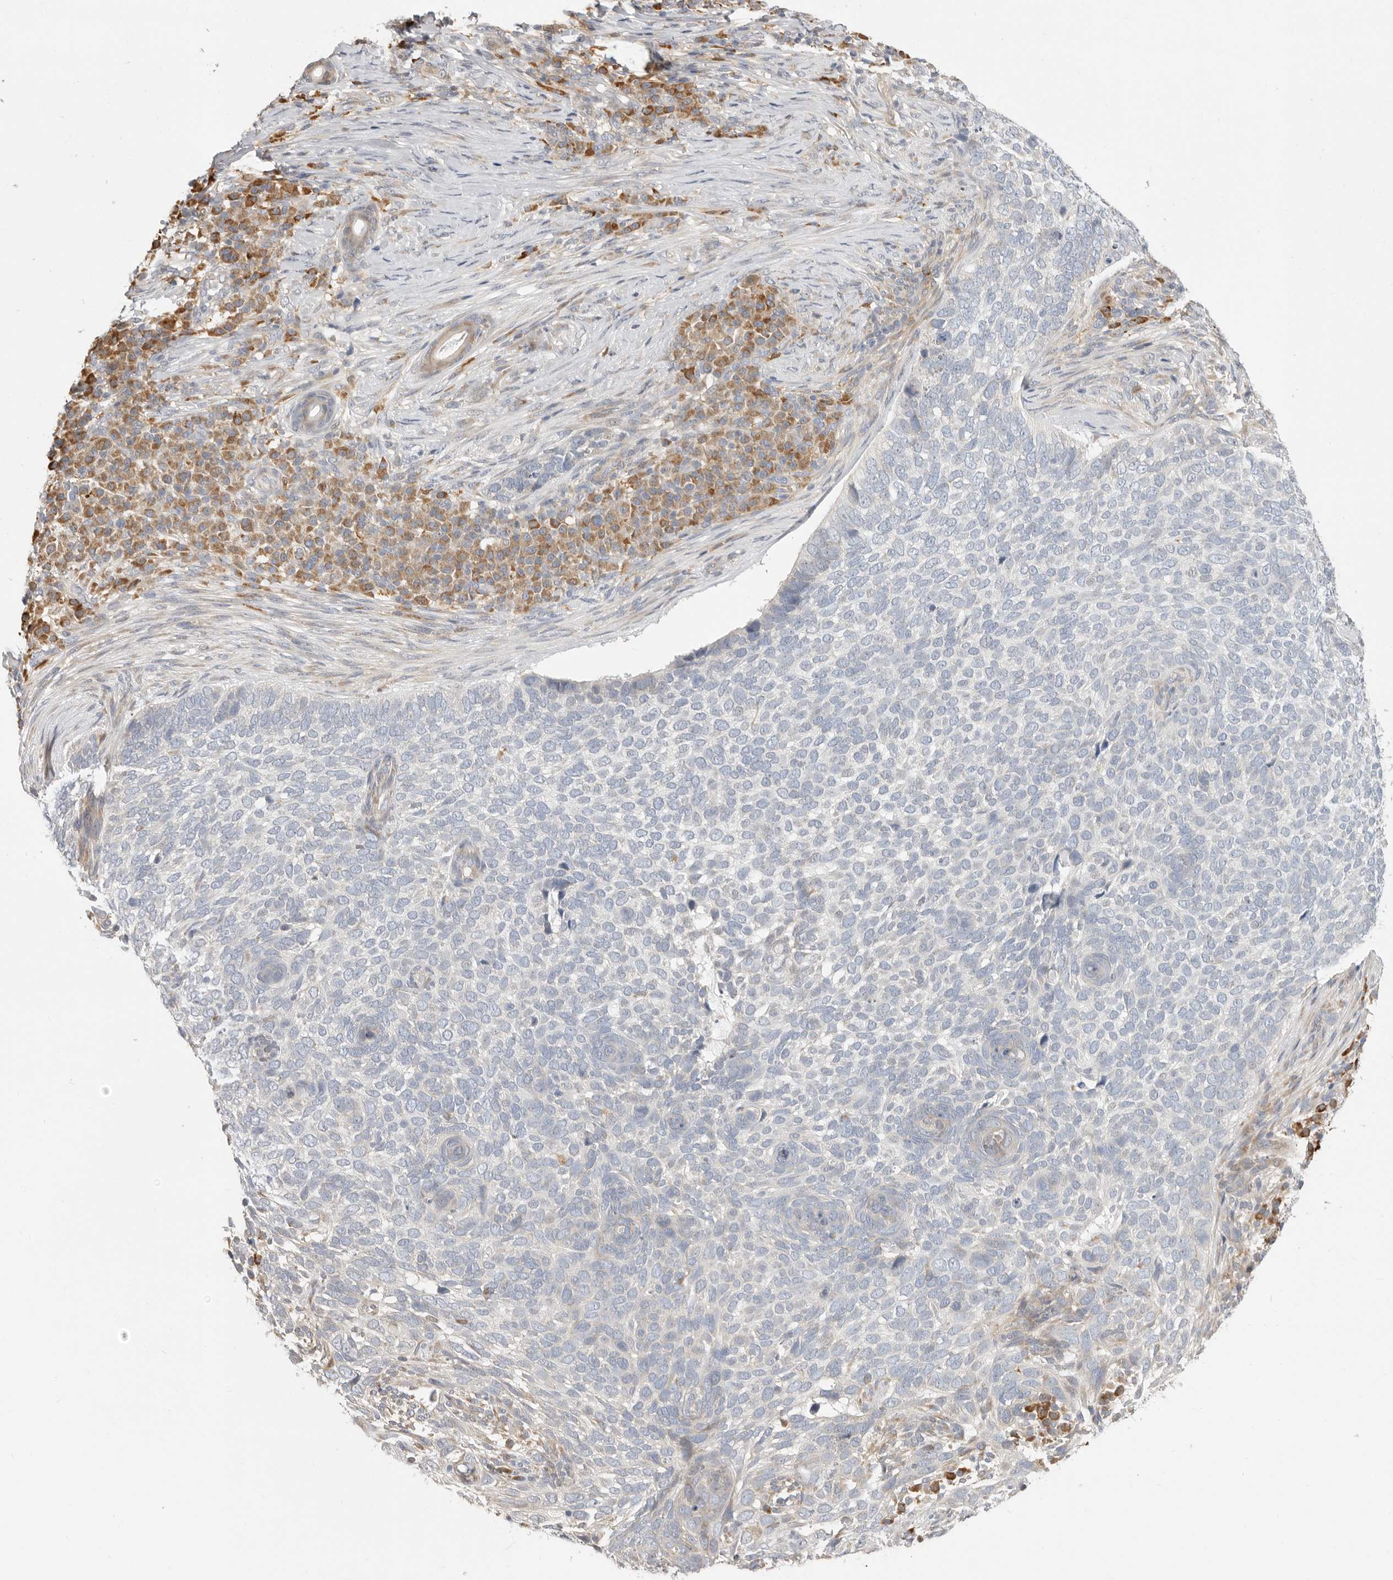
{"staining": {"intensity": "negative", "quantity": "none", "location": "none"}, "tissue": "skin cancer", "cell_type": "Tumor cells", "image_type": "cancer", "snomed": [{"axis": "morphology", "description": "Basal cell carcinoma"}, {"axis": "topography", "description": "Skin"}], "caption": "Skin cancer (basal cell carcinoma) was stained to show a protein in brown. There is no significant positivity in tumor cells. (DAB (3,3'-diaminobenzidine) immunohistochemistry (IHC), high magnification).", "gene": "USH1C", "patient": {"sex": "female", "age": 64}}